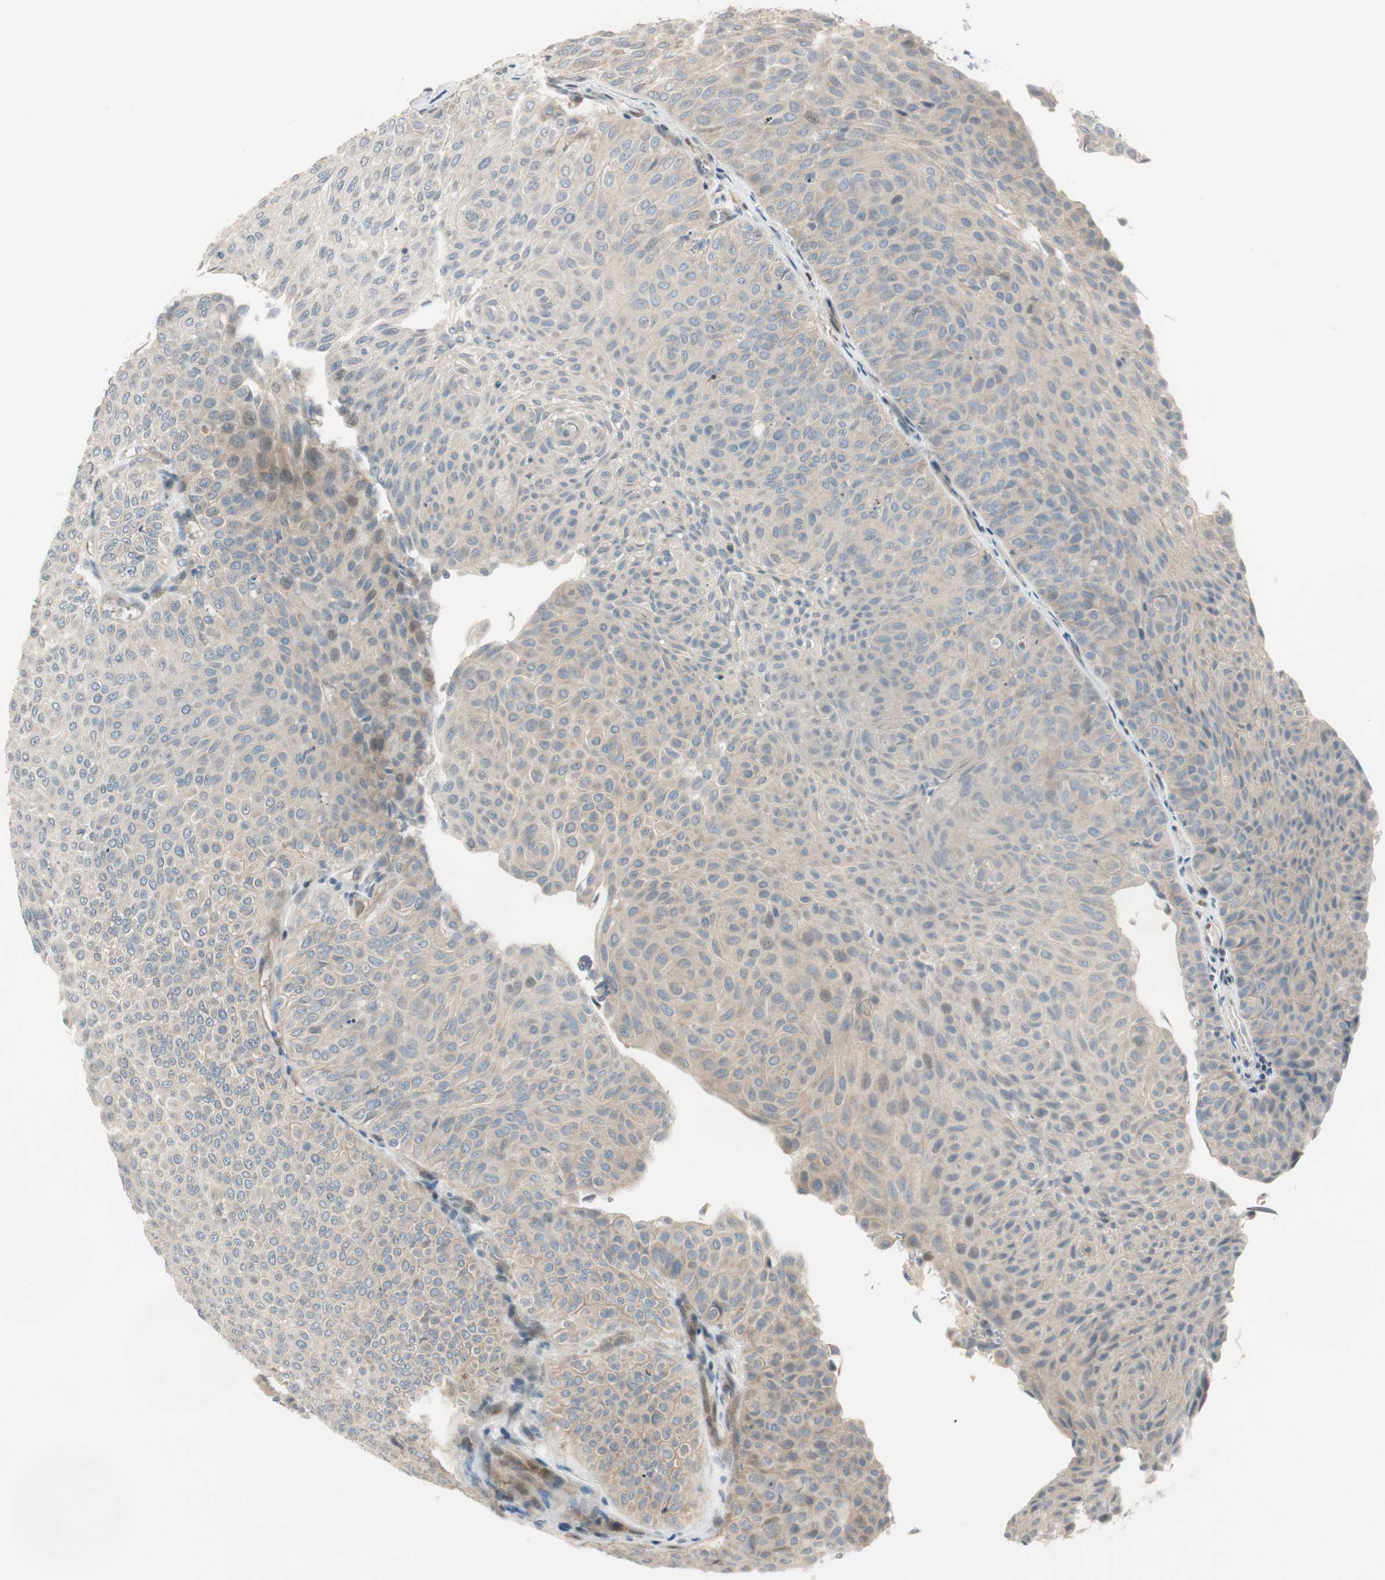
{"staining": {"intensity": "negative", "quantity": "none", "location": "none"}, "tissue": "urothelial cancer", "cell_type": "Tumor cells", "image_type": "cancer", "snomed": [{"axis": "morphology", "description": "Urothelial carcinoma, Low grade"}, {"axis": "topography", "description": "Urinary bladder"}], "caption": "Tumor cells show no significant protein positivity in urothelial cancer. (DAB immunohistochemistry with hematoxylin counter stain).", "gene": "CGRRF1", "patient": {"sex": "male", "age": 78}}